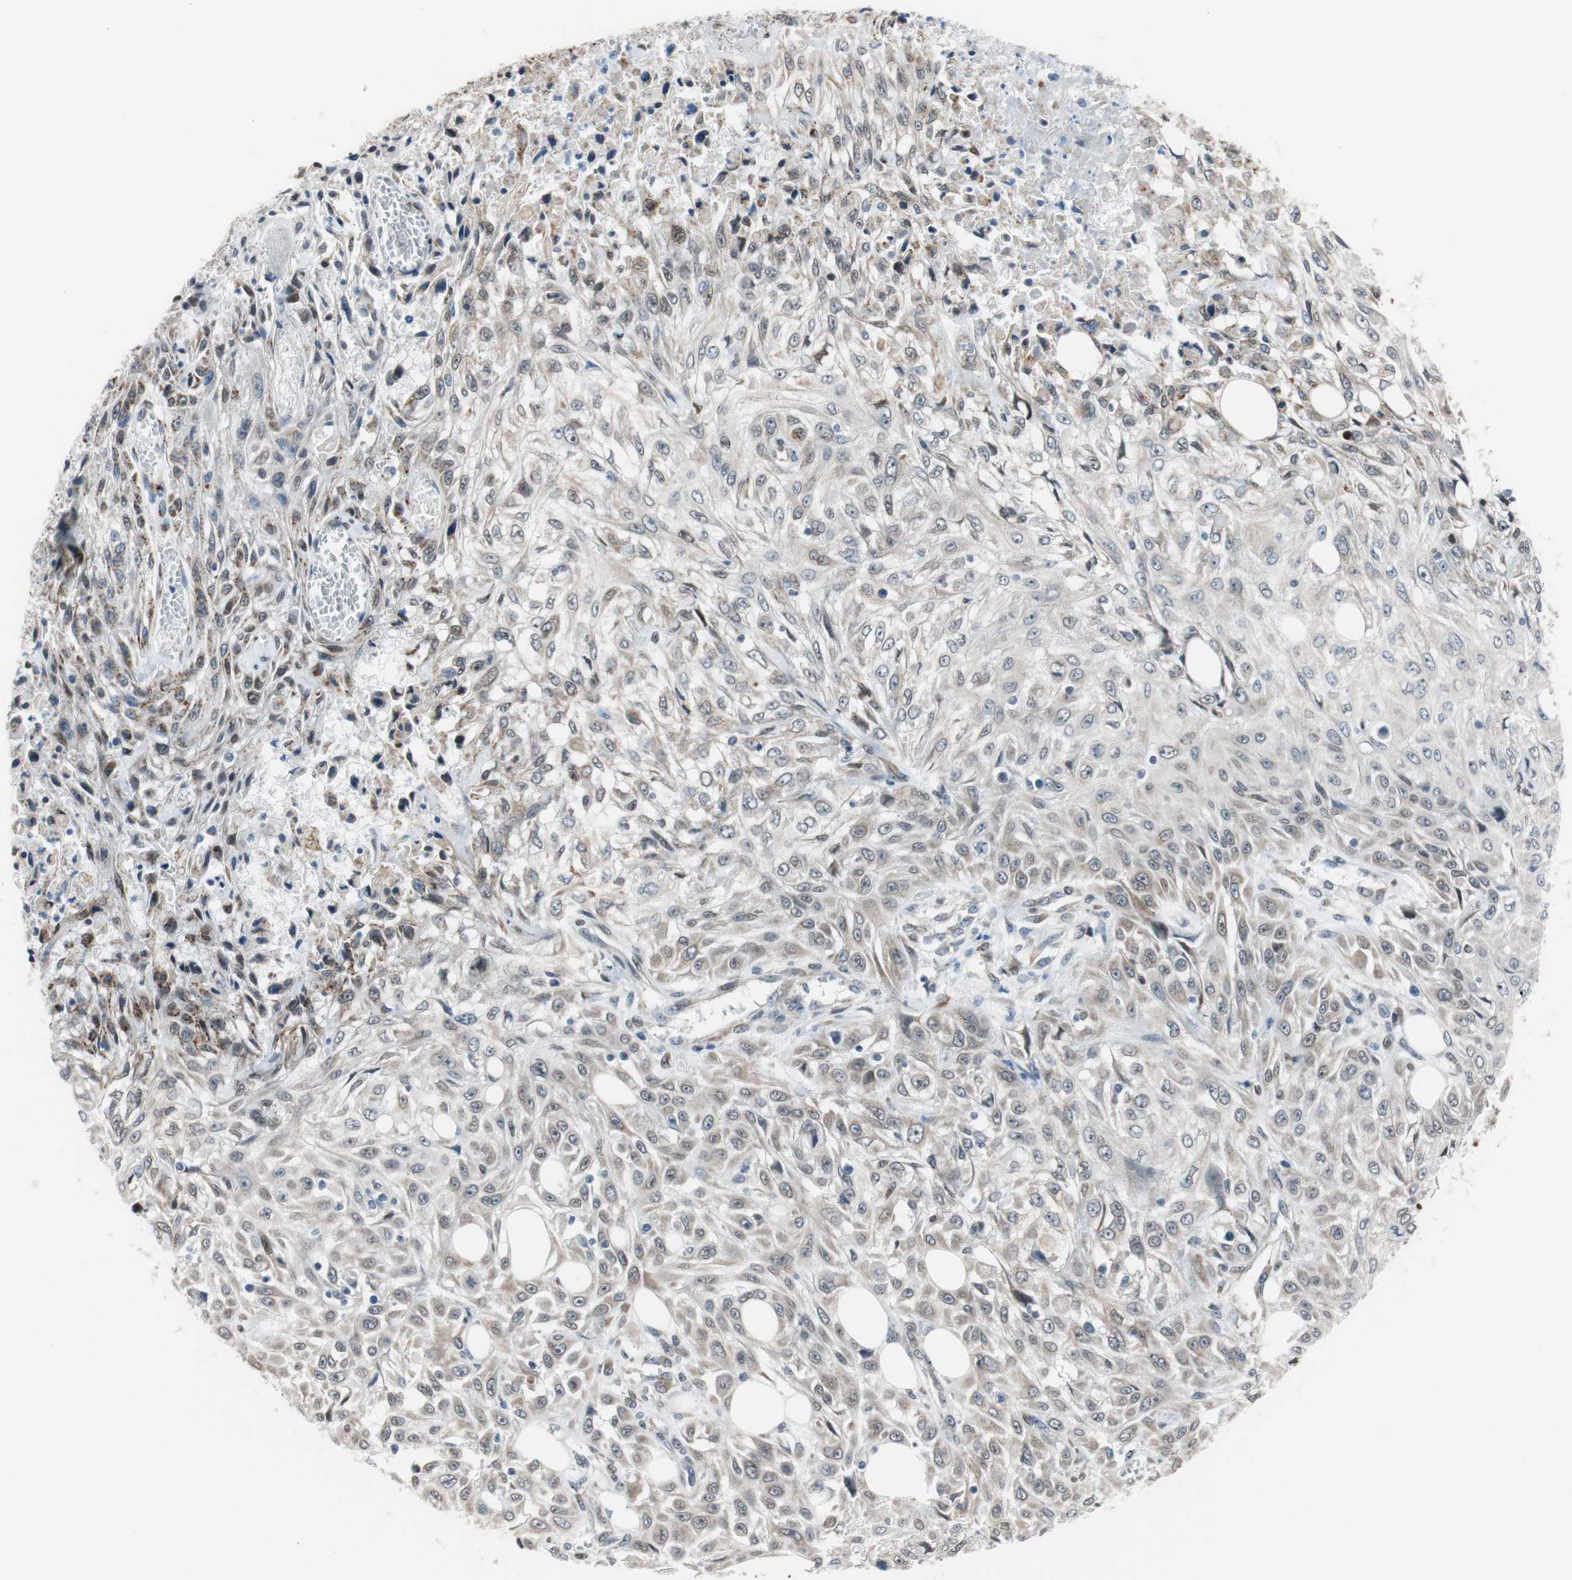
{"staining": {"intensity": "weak", "quantity": ">75%", "location": "cytoplasmic/membranous"}, "tissue": "skin cancer", "cell_type": "Tumor cells", "image_type": "cancer", "snomed": [{"axis": "morphology", "description": "Squamous cell carcinoma, NOS"}, {"axis": "morphology", "description": "Squamous cell carcinoma, metastatic, NOS"}, {"axis": "topography", "description": "Skin"}, {"axis": "topography", "description": "Lymph node"}], "caption": "Metastatic squamous cell carcinoma (skin) stained with DAB (3,3'-diaminobenzidine) immunohistochemistry (IHC) reveals low levels of weak cytoplasmic/membranous positivity in about >75% of tumor cells. The staining was performed using DAB (3,3'-diaminobenzidine) to visualize the protein expression in brown, while the nuclei were stained in blue with hematoxylin (Magnification: 20x).", "gene": "TMED7", "patient": {"sex": "male", "age": 75}}